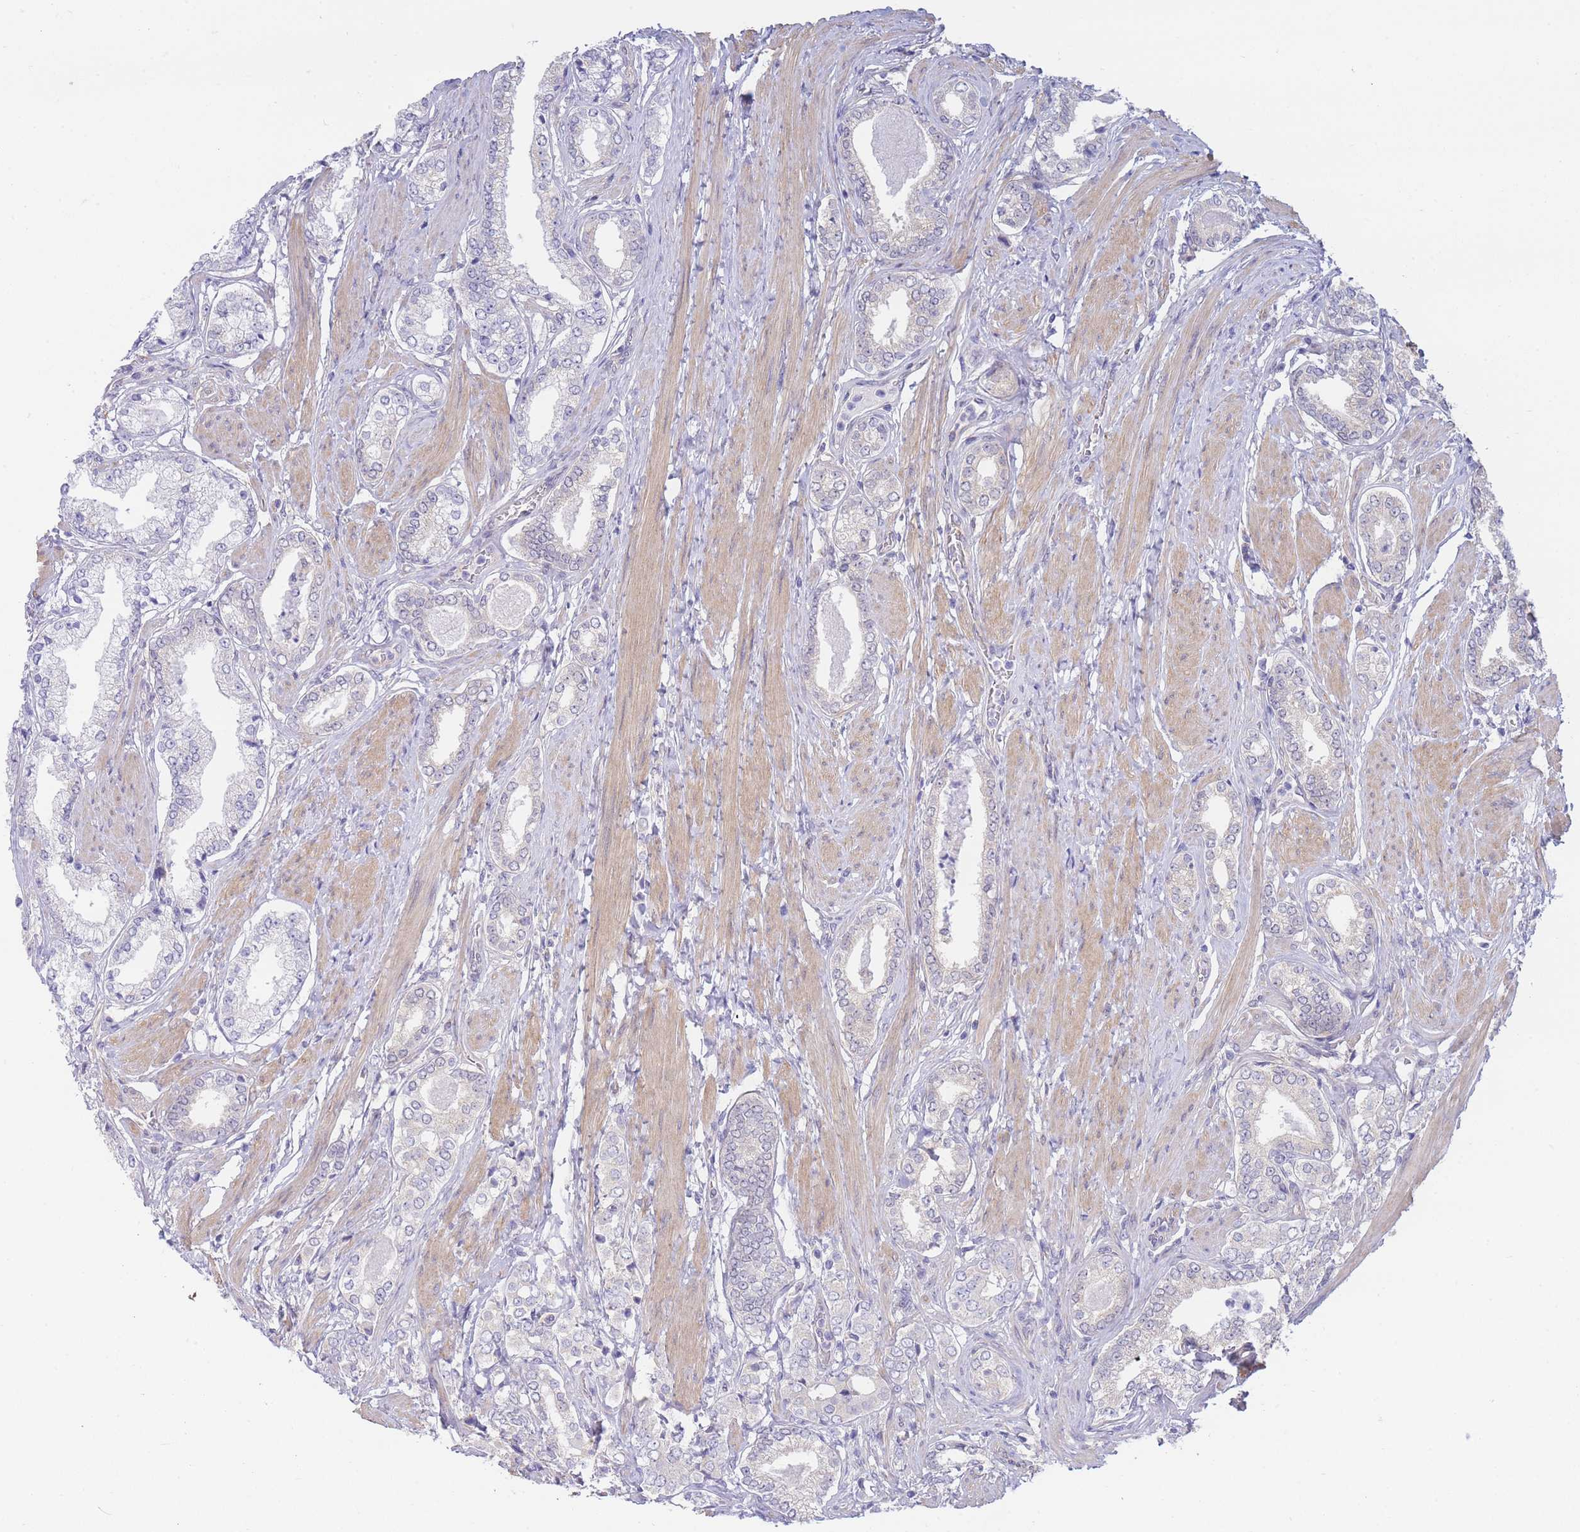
{"staining": {"intensity": "negative", "quantity": "none", "location": "none"}, "tissue": "prostate cancer", "cell_type": "Tumor cells", "image_type": "cancer", "snomed": [{"axis": "morphology", "description": "Adenocarcinoma, High grade"}, {"axis": "topography", "description": "Prostate"}], "caption": "An immunohistochemistry (IHC) histopathology image of prostate cancer (adenocarcinoma (high-grade)) is shown. There is no staining in tumor cells of prostate cancer (adenocarcinoma (high-grade)).", "gene": "SUGT1", "patient": {"sex": "male", "age": 71}}